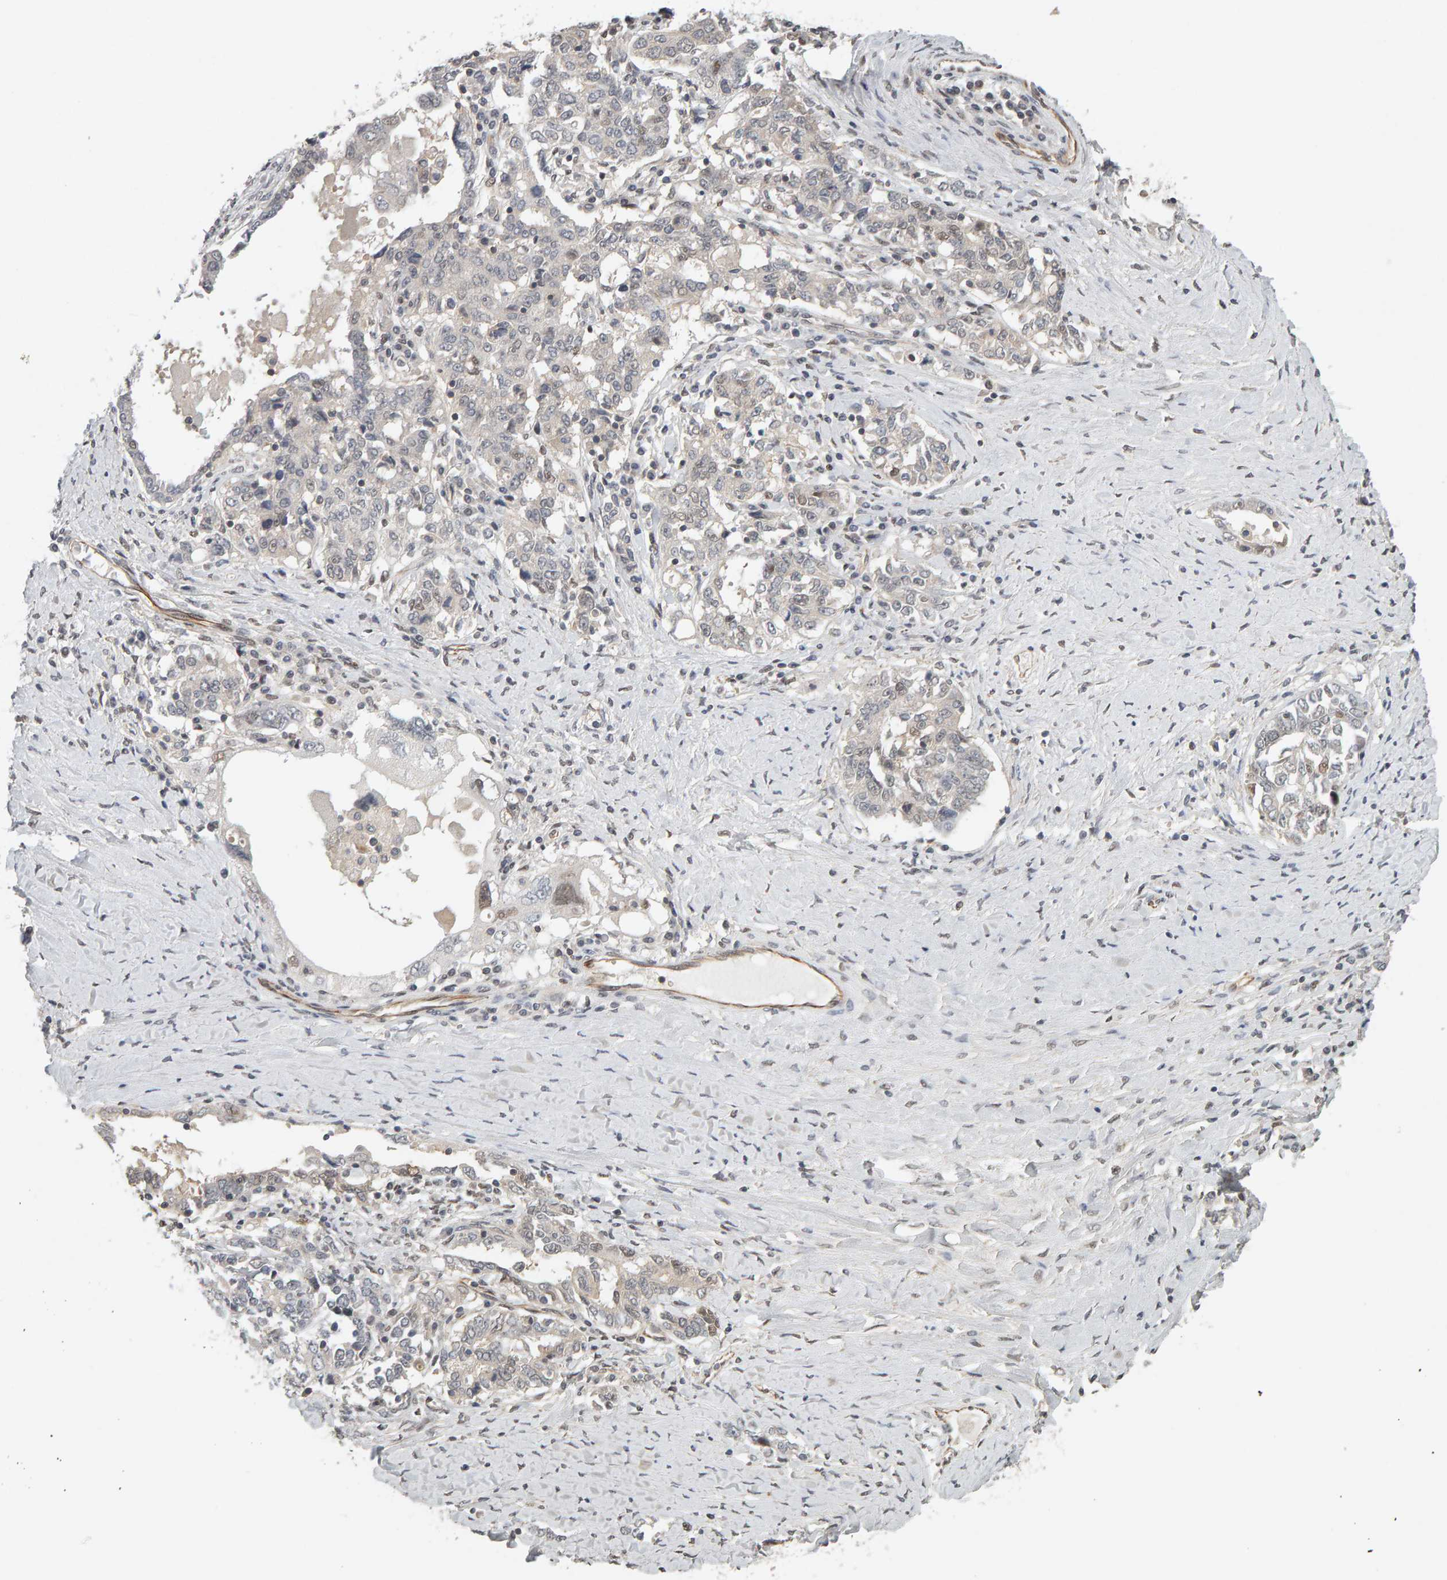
{"staining": {"intensity": "negative", "quantity": "none", "location": "none"}, "tissue": "ovarian cancer", "cell_type": "Tumor cells", "image_type": "cancer", "snomed": [{"axis": "morphology", "description": "Carcinoma, endometroid"}, {"axis": "topography", "description": "Ovary"}], "caption": "Immunohistochemistry of human endometroid carcinoma (ovarian) demonstrates no positivity in tumor cells.", "gene": "TEFM", "patient": {"sex": "female", "age": 62}}